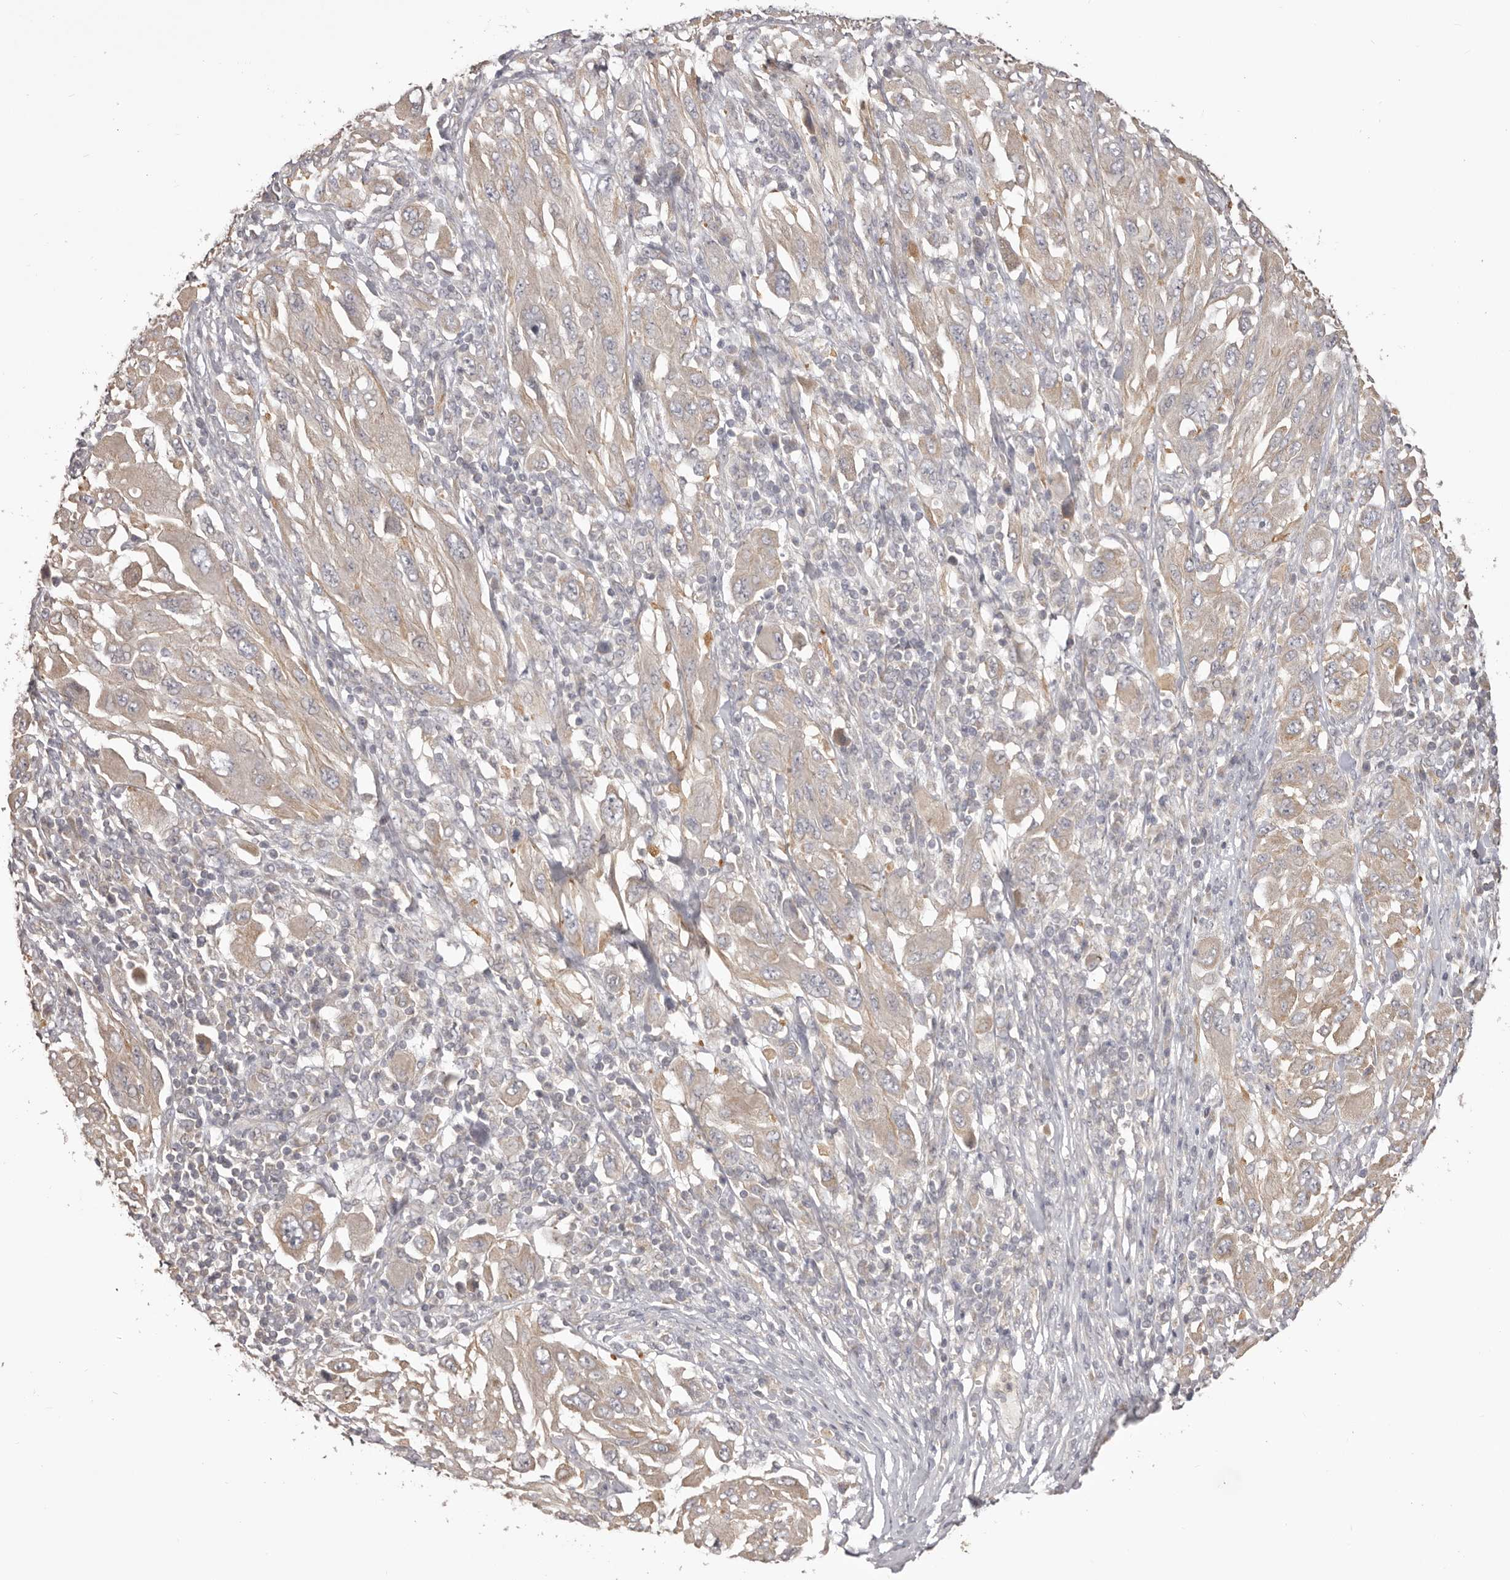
{"staining": {"intensity": "weak", "quantity": "25%-75%", "location": "cytoplasmic/membranous"}, "tissue": "melanoma", "cell_type": "Tumor cells", "image_type": "cancer", "snomed": [{"axis": "morphology", "description": "Malignant melanoma, NOS"}, {"axis": "topography", "description": "Skin"}], "caption": "A high-resolution image shows immunohistochemistry staining of malignant melanoma, which reveals weak cytoplasmic/membranous staining in approximately 25%-75% of tumor cells.", "gene": "HRH1", "patient": {"sex": "female", "age": 91}}